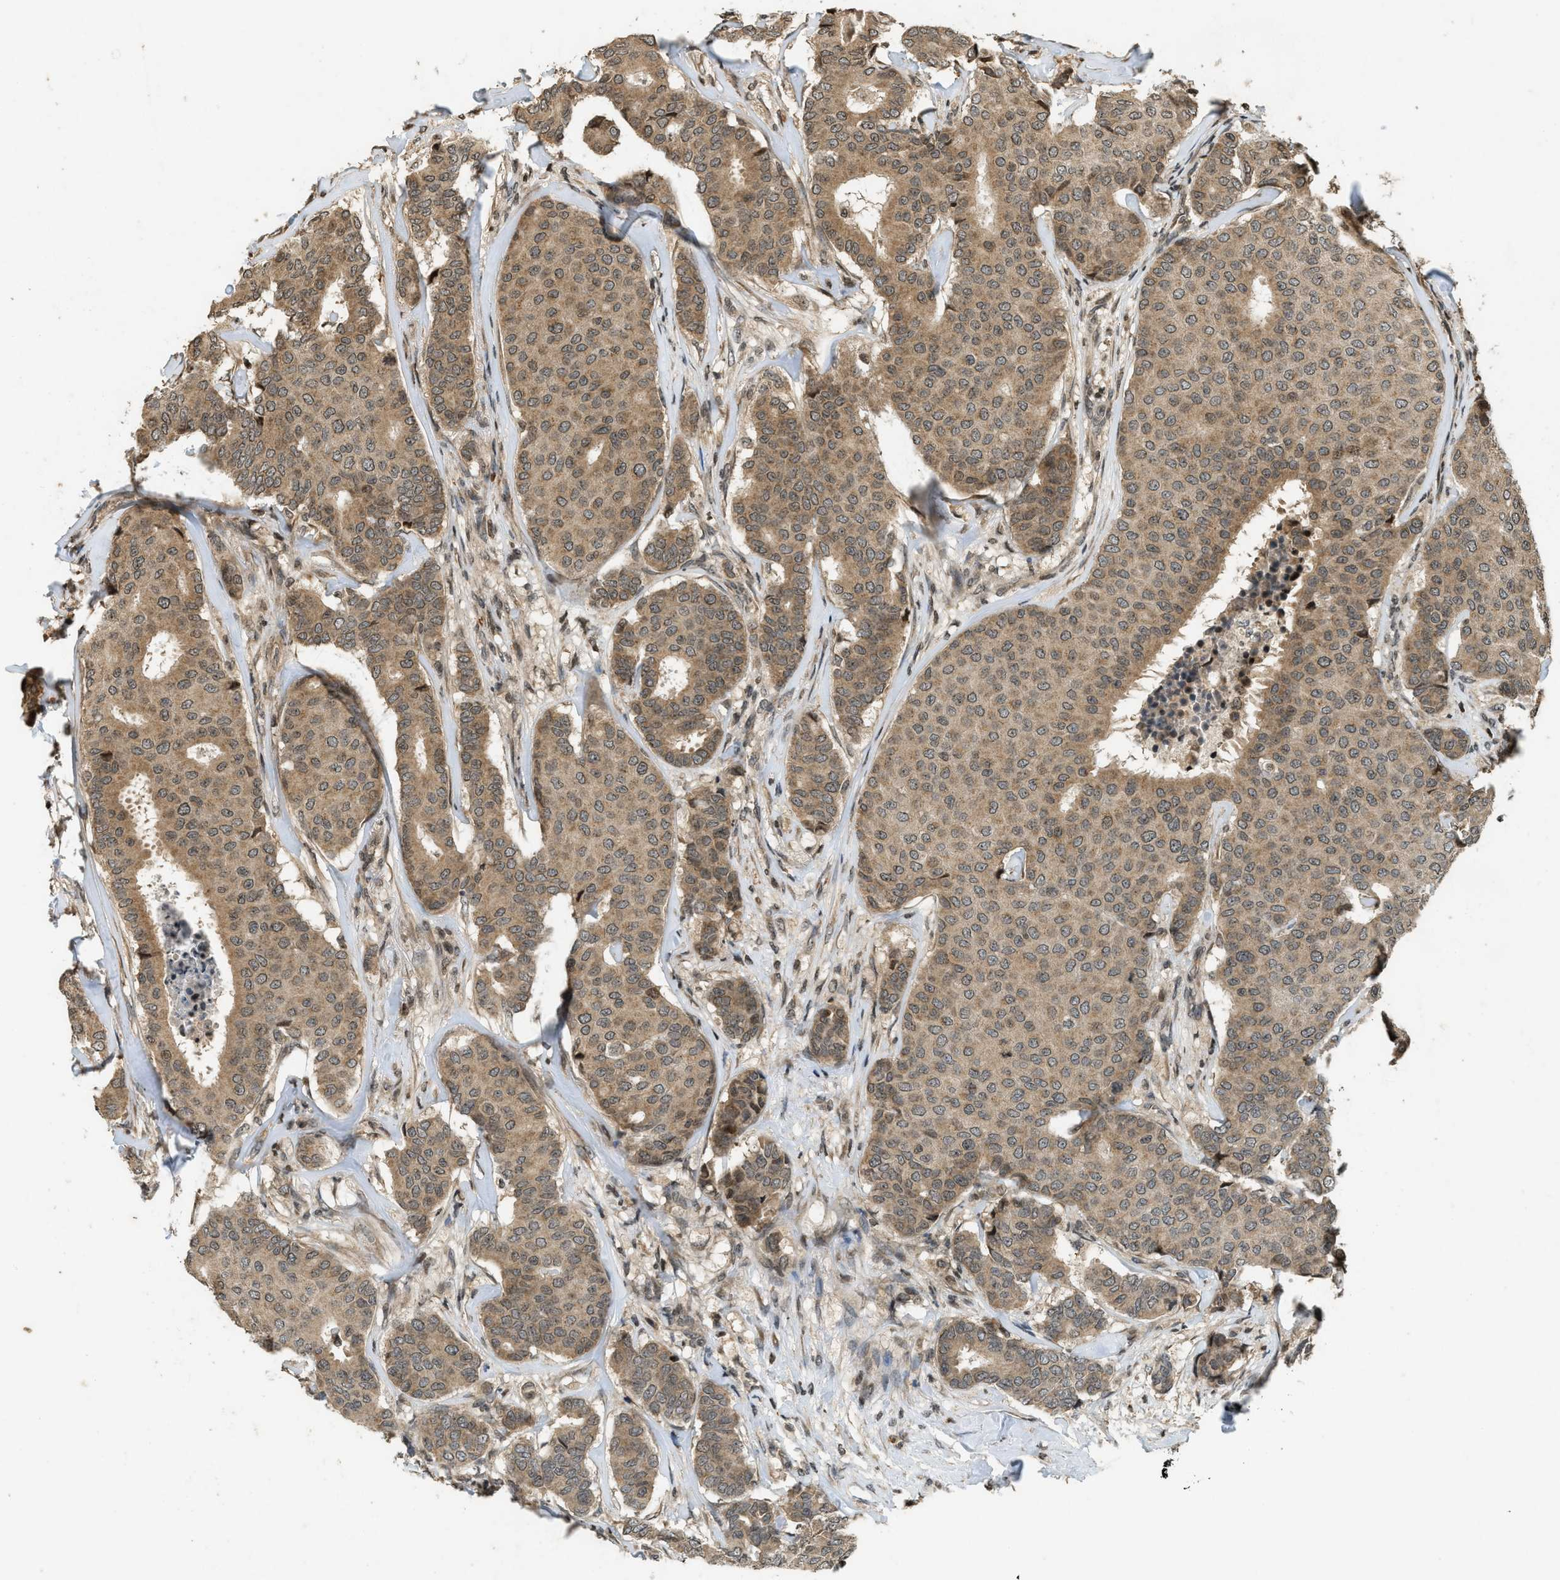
{"staining": {"intensity": "moderate", "quantity": ">75%", "location": "cytoplasmic/membranous,nuclear"}, "tissue": "breast cancer", "cell_type": "Tumor cells", "image_type": "cancer", "snomed": [{"axis": "morphology", "description": "Duct carcinoma"}, {"axis": "topography", "description": "Breast"}], "caption": "Immunohistochemistry micrograph of neoplastic tissue: breast cancer (infiltrating ductal carcinoma) stained using immunohistochemistry displays medium levels of moderate protein expression localized specifically in the cytoplasmic/membranous and nuclear of tumor cells, appearing as a cytoplasmic/membranous and nuclear brown color.", "gene": "SIAH1", "patient": {"sex": "female", "age": 75}}